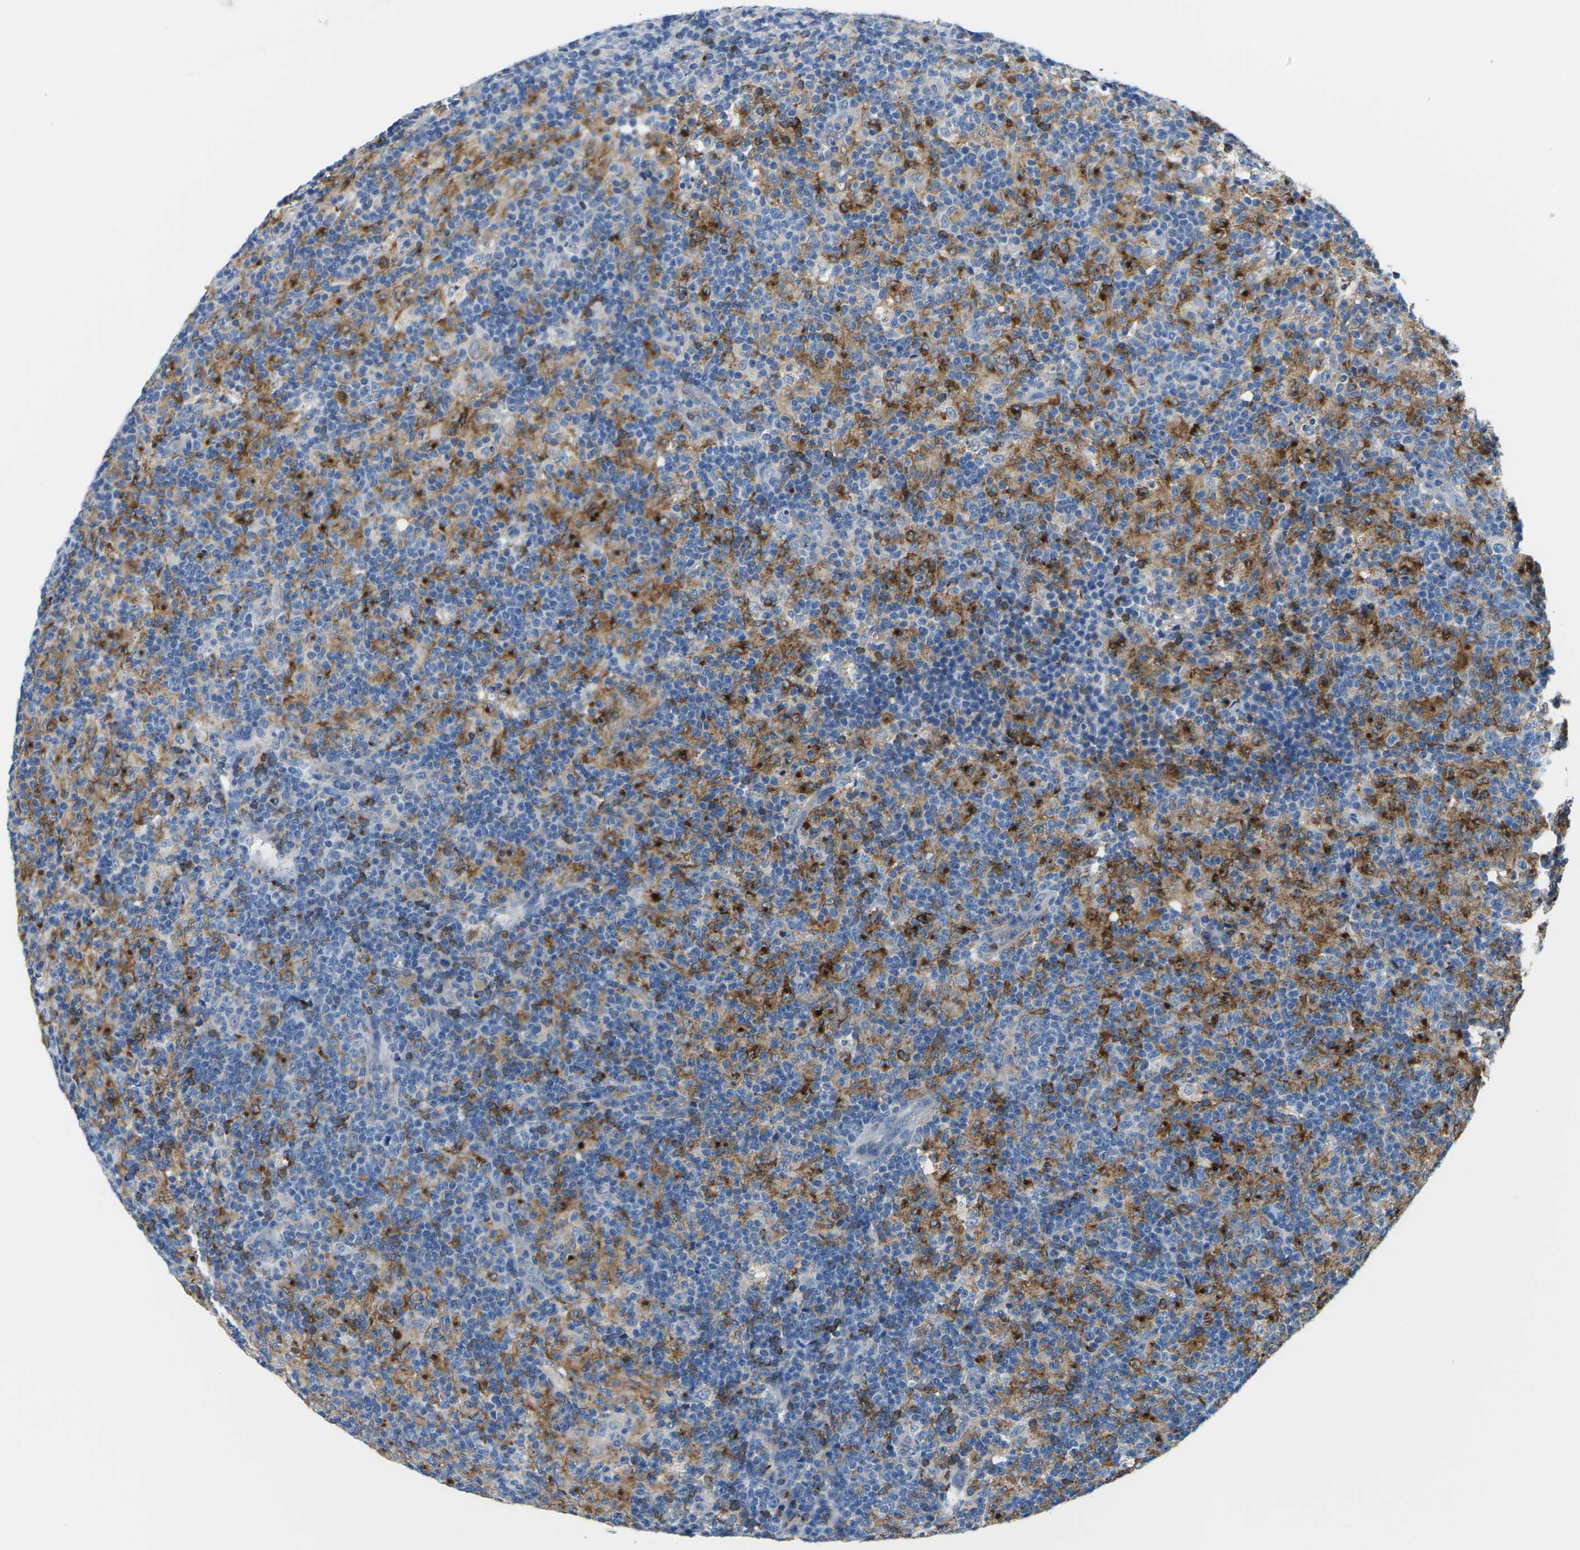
{"staining": {"intensity": "moderate", "quantity": "25%-75%", "location": "cytoplasmic/membranous"}, "tissue": "lymph node", "cell_type": "Germinal center cells", "image_type": "normal", "snomed": [{"axis": "morphology", "description": "Normal tissue, NOS"}, {"axis": "morphology", "description": "Inflammation, NOS"}, {"axis": "topography", "description": "Lymph node"}], "caption": "A histopathology image of lymph node stained for a protein shows moderate cytoplasmic/membranous brown staining in germinal center cells. Using DAB (brown) and hematoxylin (blue) stains, captured at high magnification using brightfield microscopy.", "gene": "SYNGR2", "patient": {"sex": "male", "age": 55}}